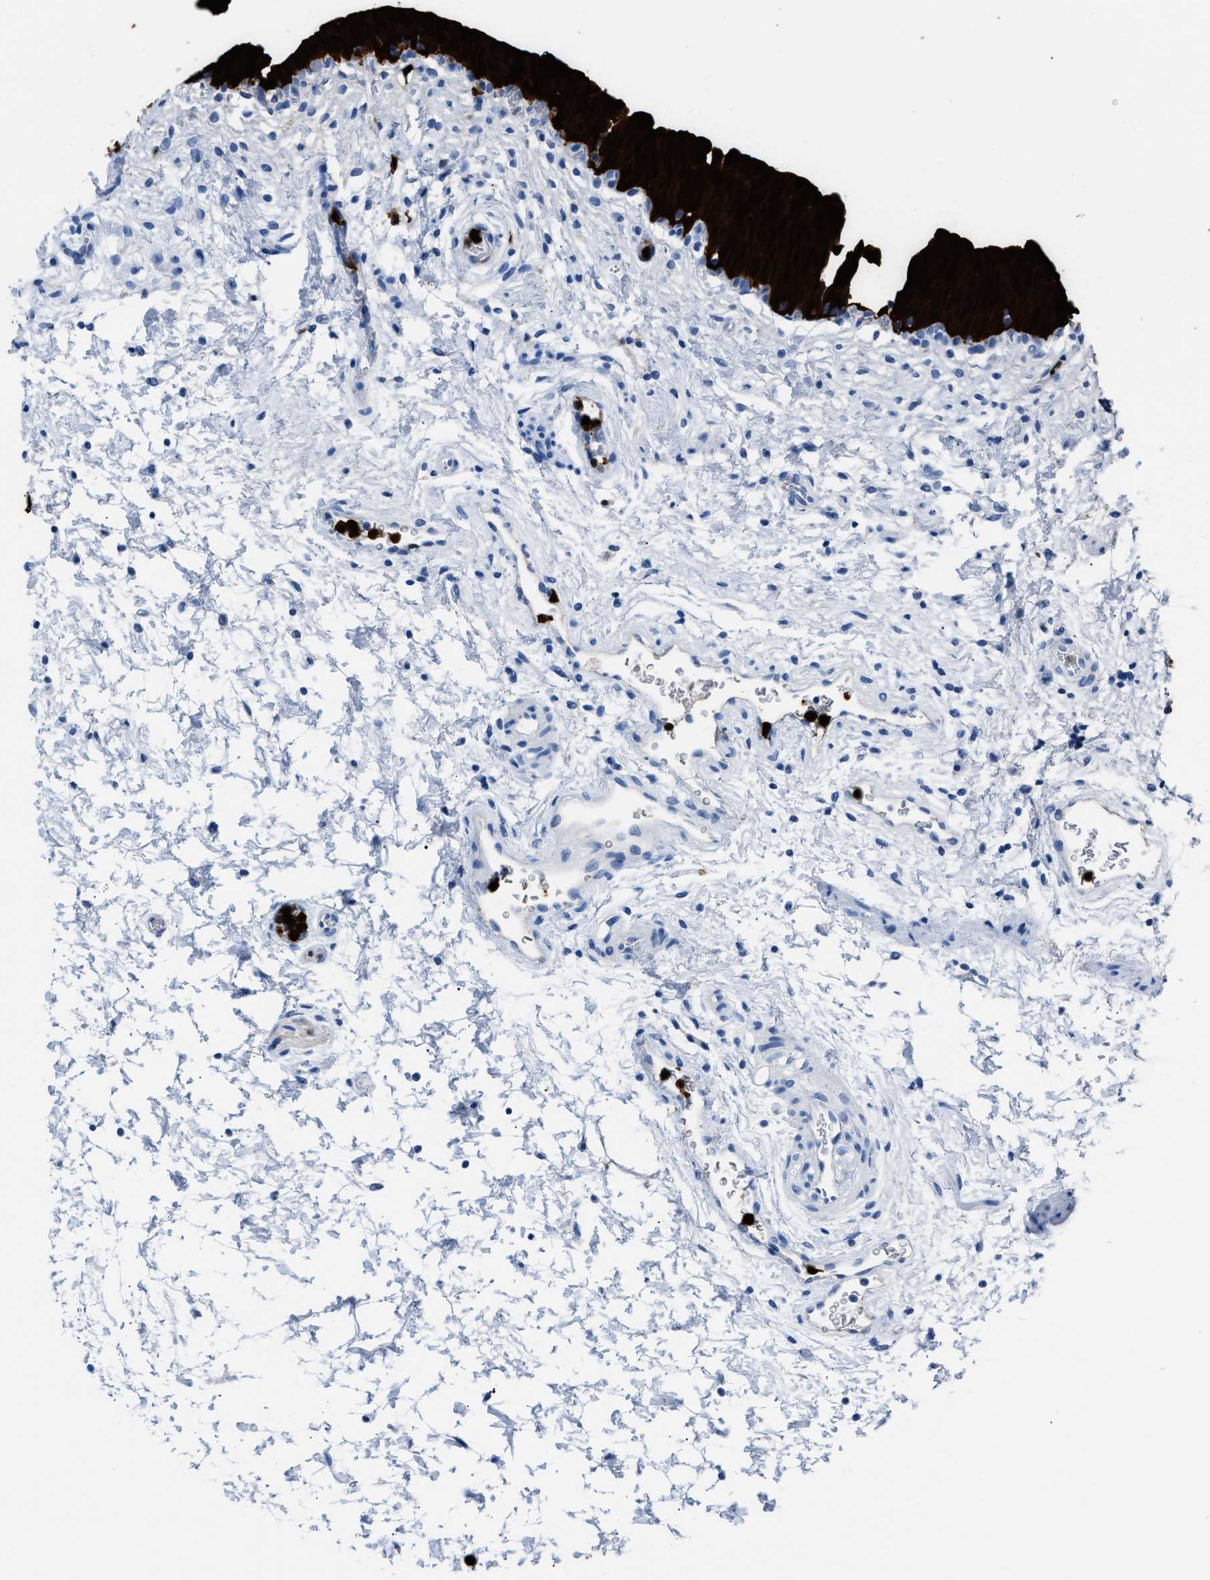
{"staining": {"intensity": "strong", "quantity": ">75%", "location": "cytoplasmic/membranous,nuclear"}, "tissue": "urinary bladder", "cell_type": "Urothelial cells", "image_type": "normal", "snomed": [{"axis": "morphology", "description": "Normal tissue, NOS"}, {"axis": "topography", "description": "Urinary bladder"}], "caption": "Protein expression analysis of benign urinary bladder exhibits strong cytoplasmic/membranous,nuclear expression in about >75% of urothelial cells. The protein is shown in brown color, while the nuclei are stained blue.", "gene": "S100P", "patient": {"sex": "male", "age": 37}}